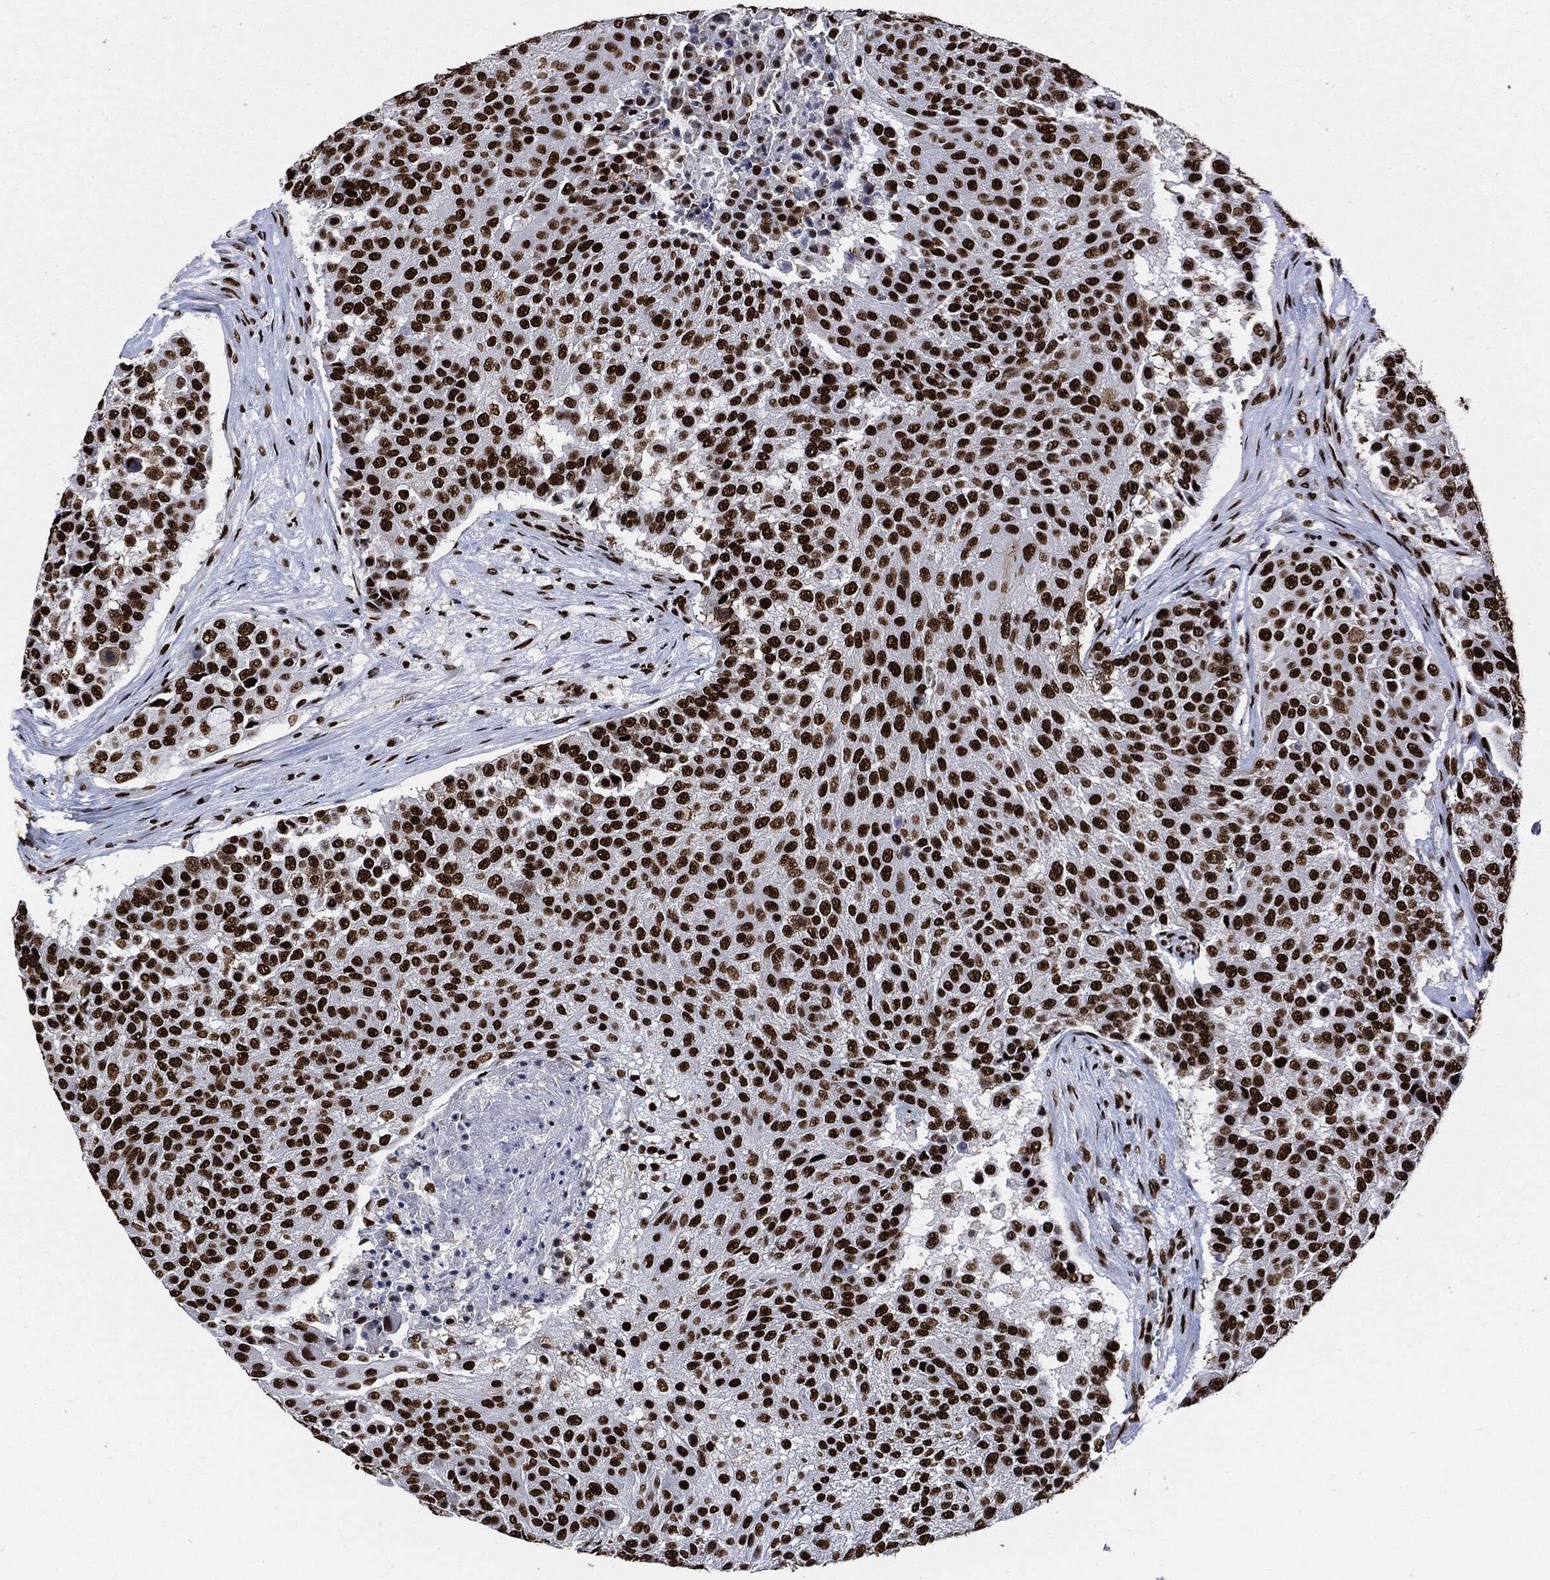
{"staining": {"intensity": "strong", "quantity": ">75%", "location": "nuclear"}, "tissue": "urothelial cancer", "cell_type": "Tumor cells", "image_type": "cancer", "snomed": [{"axis": "morphology", "description": "Urothelial carcinoma, High grade"}, {"axis": "topography", "description": "Urinary bladder"}], "caption": "DAB (3,3'-diaminobenzidine) immunohistochemical staining of human urothelial carcinoma (high-grade) displays strong nuclear protein staining in approximately >75% of tumor cells. (DAB (3,3'-diaminobenzidine) IHC, brown staining for protein, blue staining for nuclei).", "gene": "RECQL", "patient": {"sex": "female", "age": 63}}